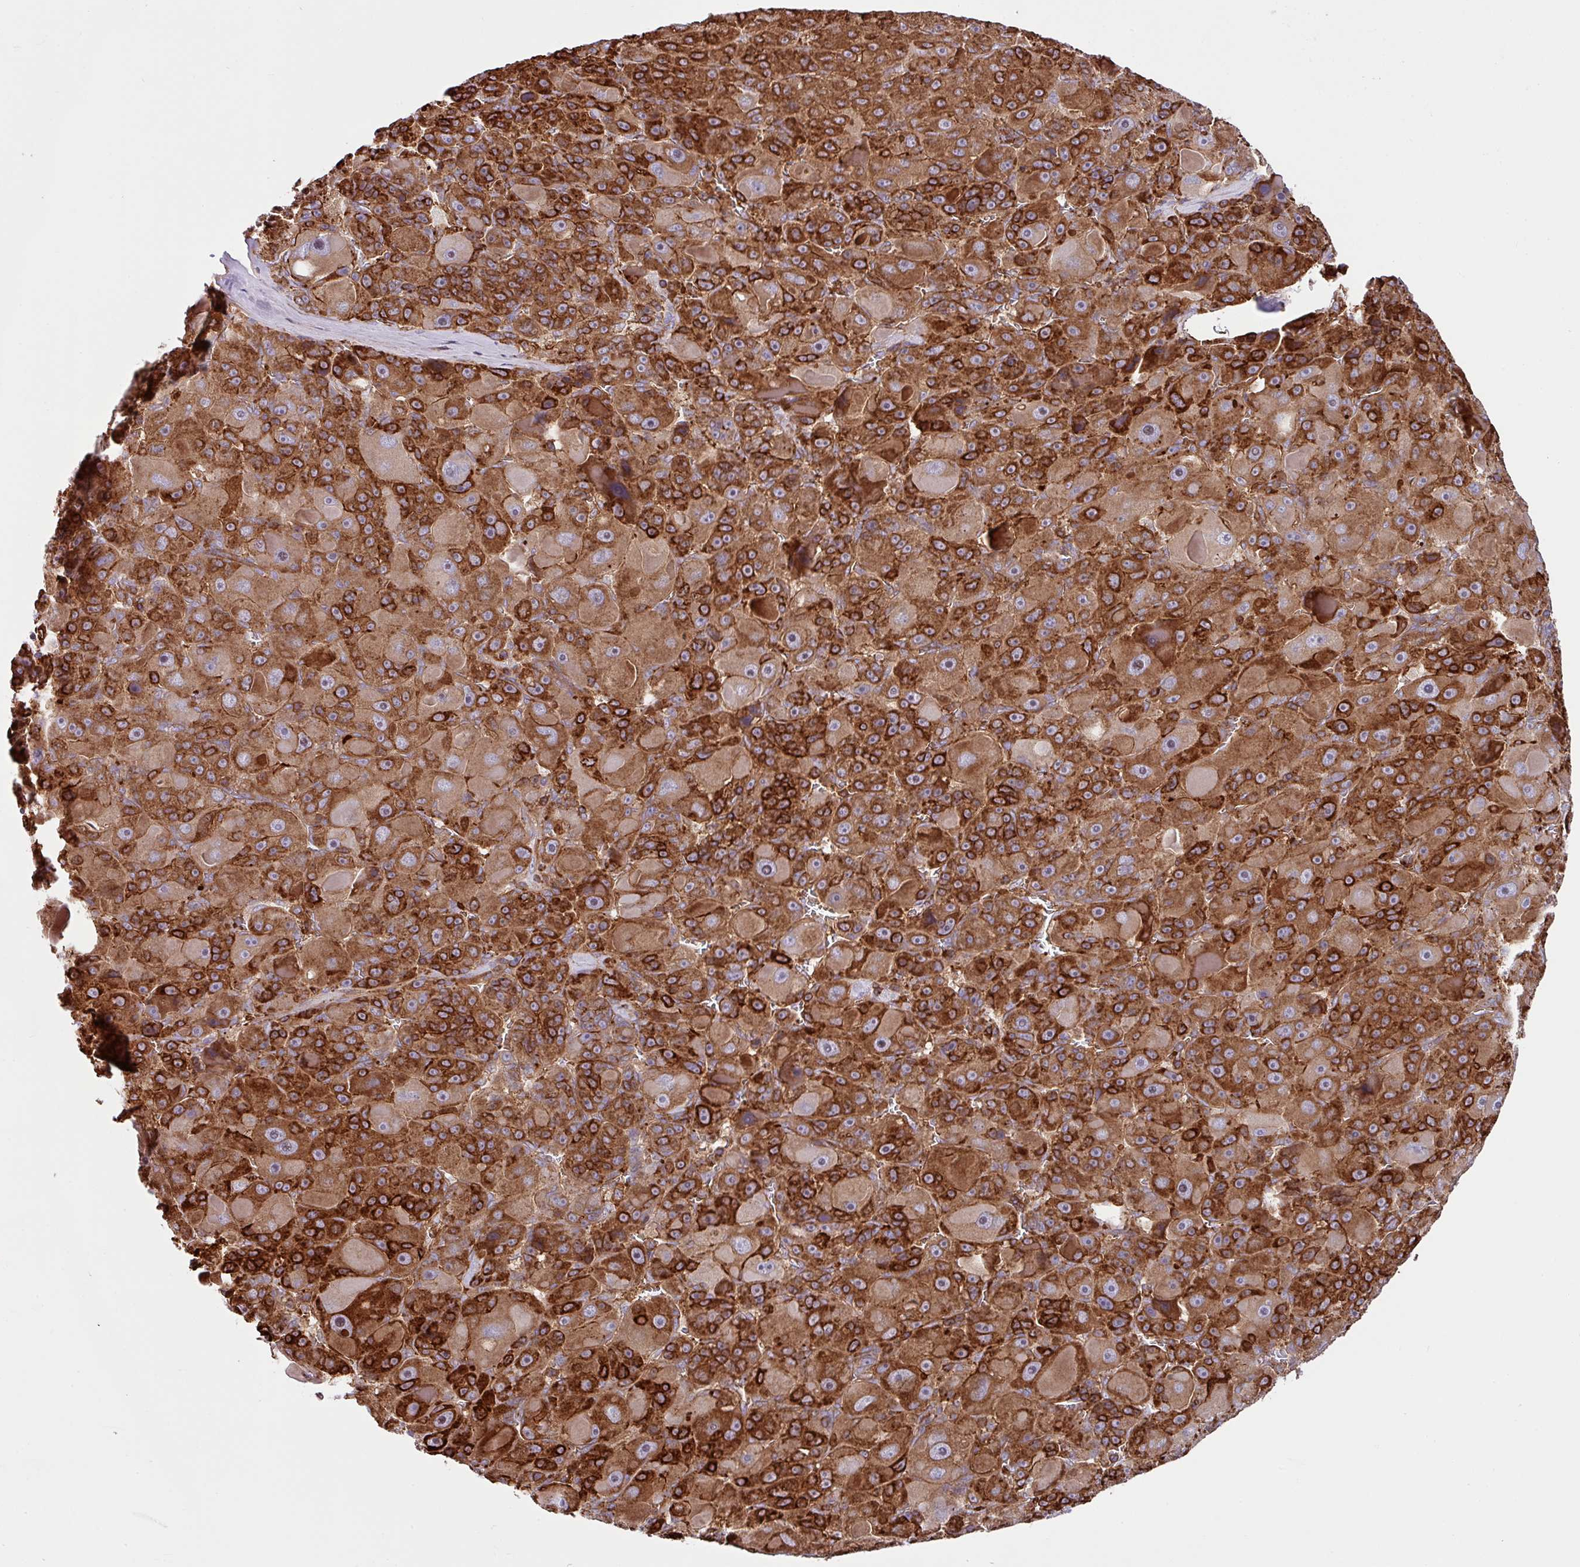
{"staining": {"intensity": "strong", "quantity": ">75%", "location": "cytoplasmic/membranous"}, "tissue": "liver cancer", "cell_type": "Tumor cells", "image_type": "cancer", "snomed": [{"axis": "morphology", "description": "Carcinoma, Hepatocellular, NOS"}, {"axis": "topography", "description": "Liver"}], "caption": "Liver cancer (hepatocellular carcinoma) was stained to show a protein in brown. There is high levels of strong cytoplasmic/membranous expression in about >75% of tumor cells.", "gene": "RIC1", "patient": {"sex": "male", "age": 76}}